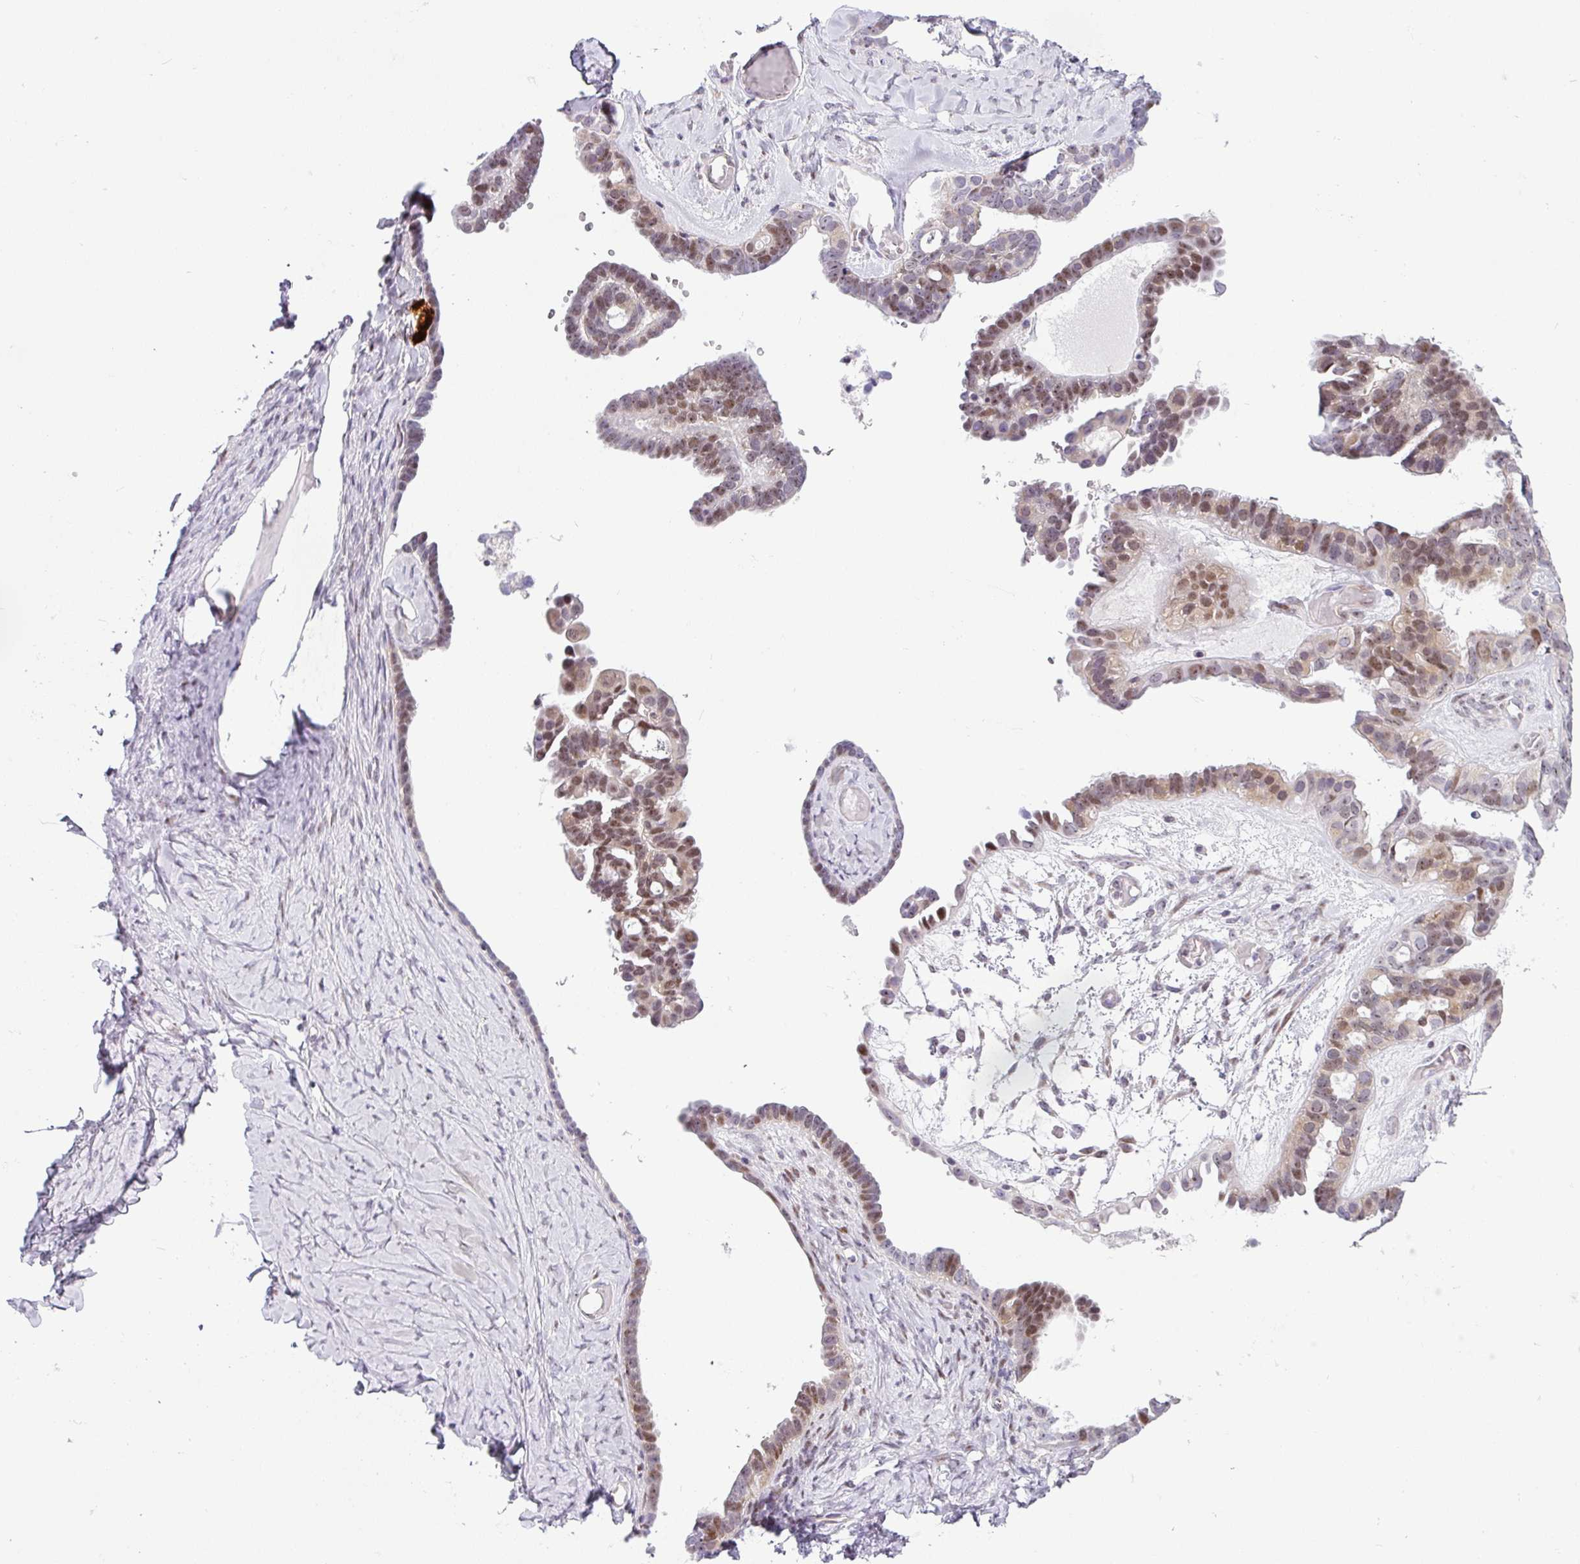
{"staining": {"intensity": "moderate", "quantity": "25%-75%", "location": "nuclear"}, "tissue": "ovarian cancer", "cell_type": "Tumor cells", "image_type": "cancer", "snomed": [{"axis": "morphology", "description": "Cystadenocarcinoma, serous, NOS"}, {"axis": "topography", "description": "Ovary"}], "caption": "Ovarian serous cystadenocarcinoma was stained to show a protein in brown. There is medium levels of moderate nuclear staining in about 25%-75% of tumor cells.", "gene": "NDUFB2", "patient": {"sex": "female", "age": 69}}